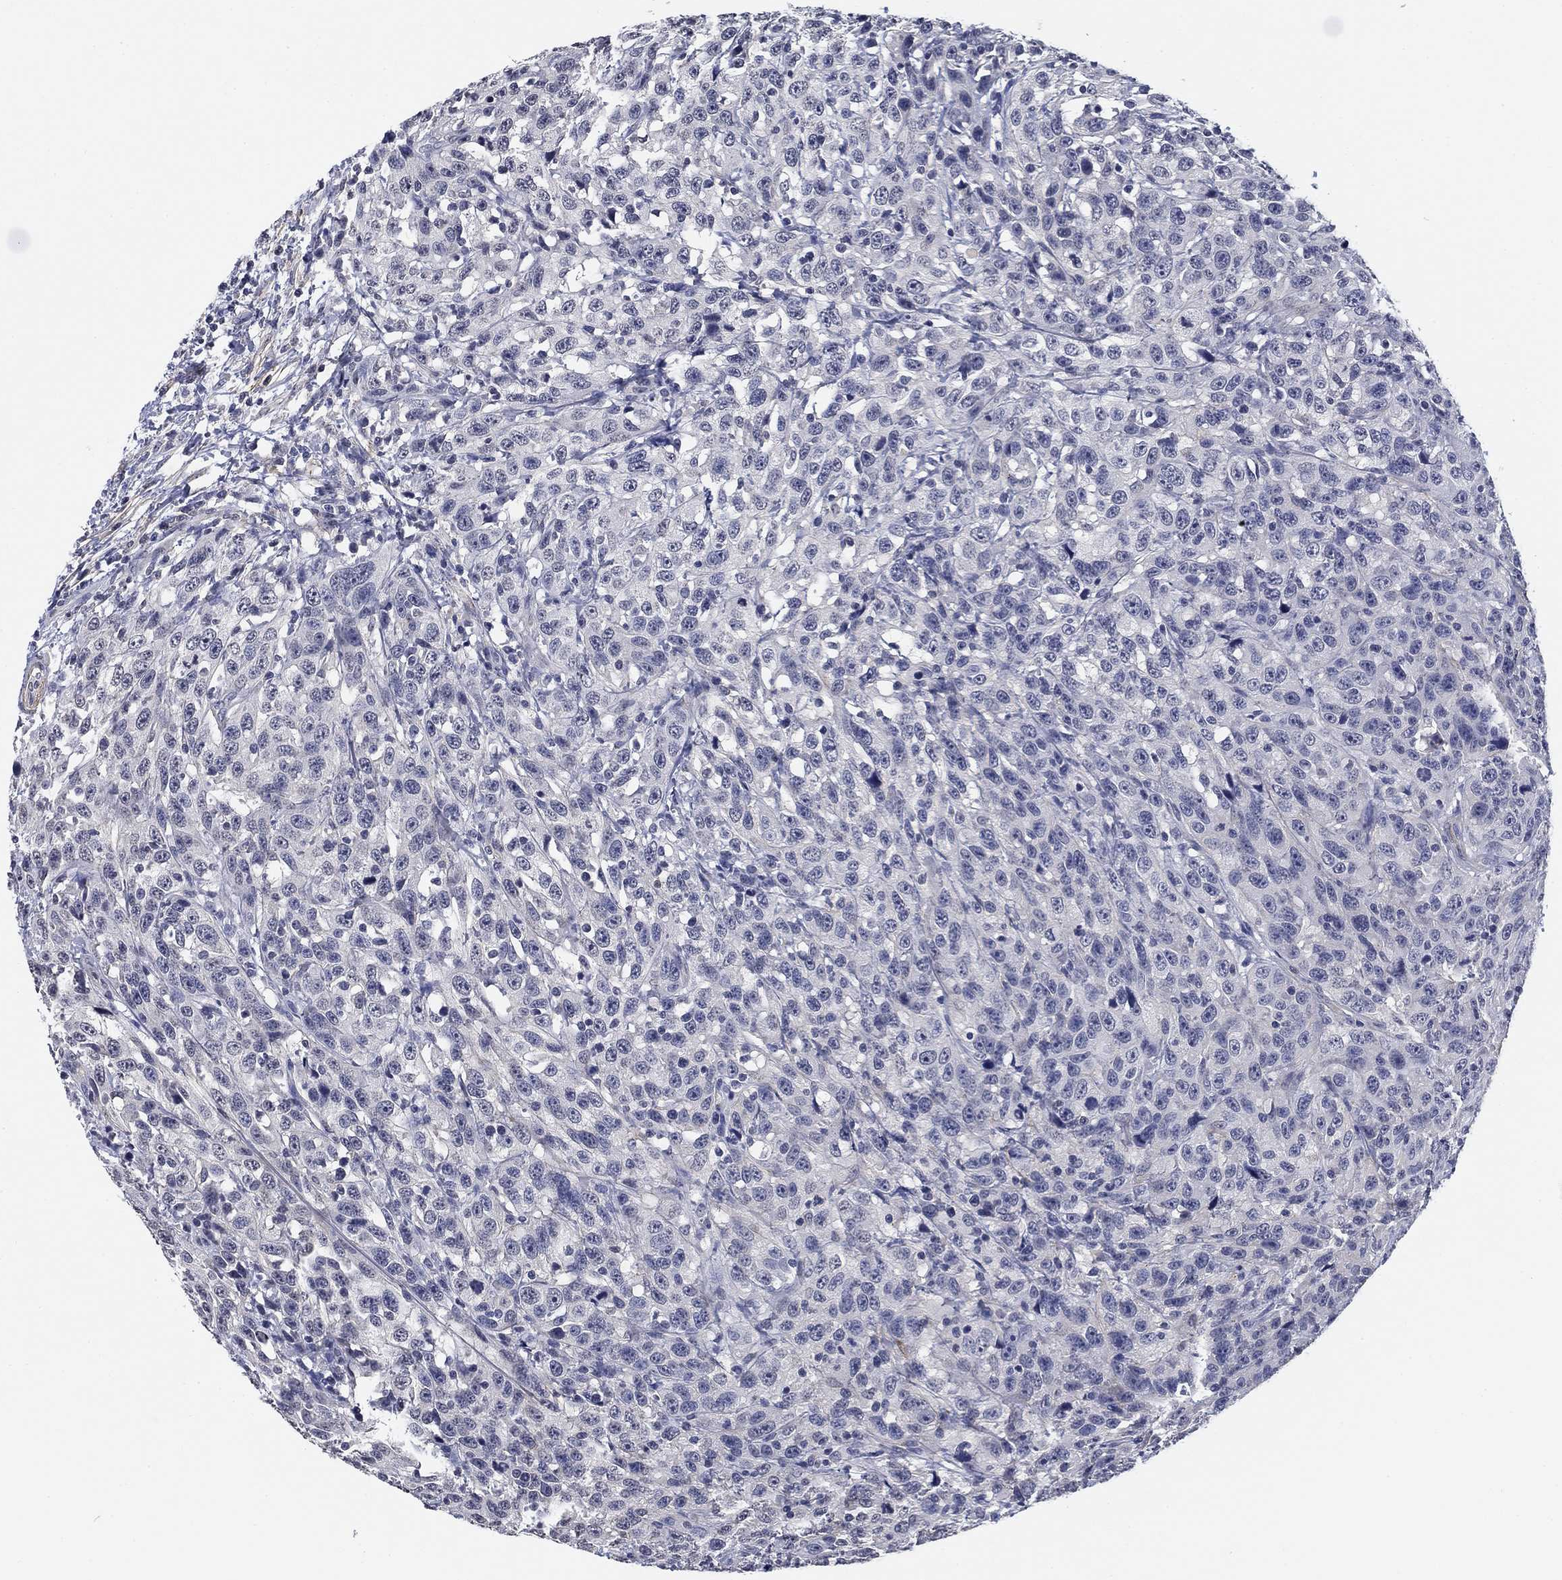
{"staining": {"intensity": "negative", "quantity": "none", "location": "none"}, "tissue": "urothelial cancer", "cell_type": "Tumor cells", "image_type": "cancer", "snomed": [{"axis": "morphology", "description": "Urothelial carcinoma, NOS"}, {"axis": "morphology", "description": "Urothelial carcinoma, High grade"}, {"axis": "topography", "description": "Urinary bladder"}], "caption": "DAB (3,3'-diaminobenzidine) immunohistochemical staining of transitional cell carcinoma shows no significant positivity in tumor cells.", "gene": "OTUB2", "patient": {"sex": "female", "age": 73}}